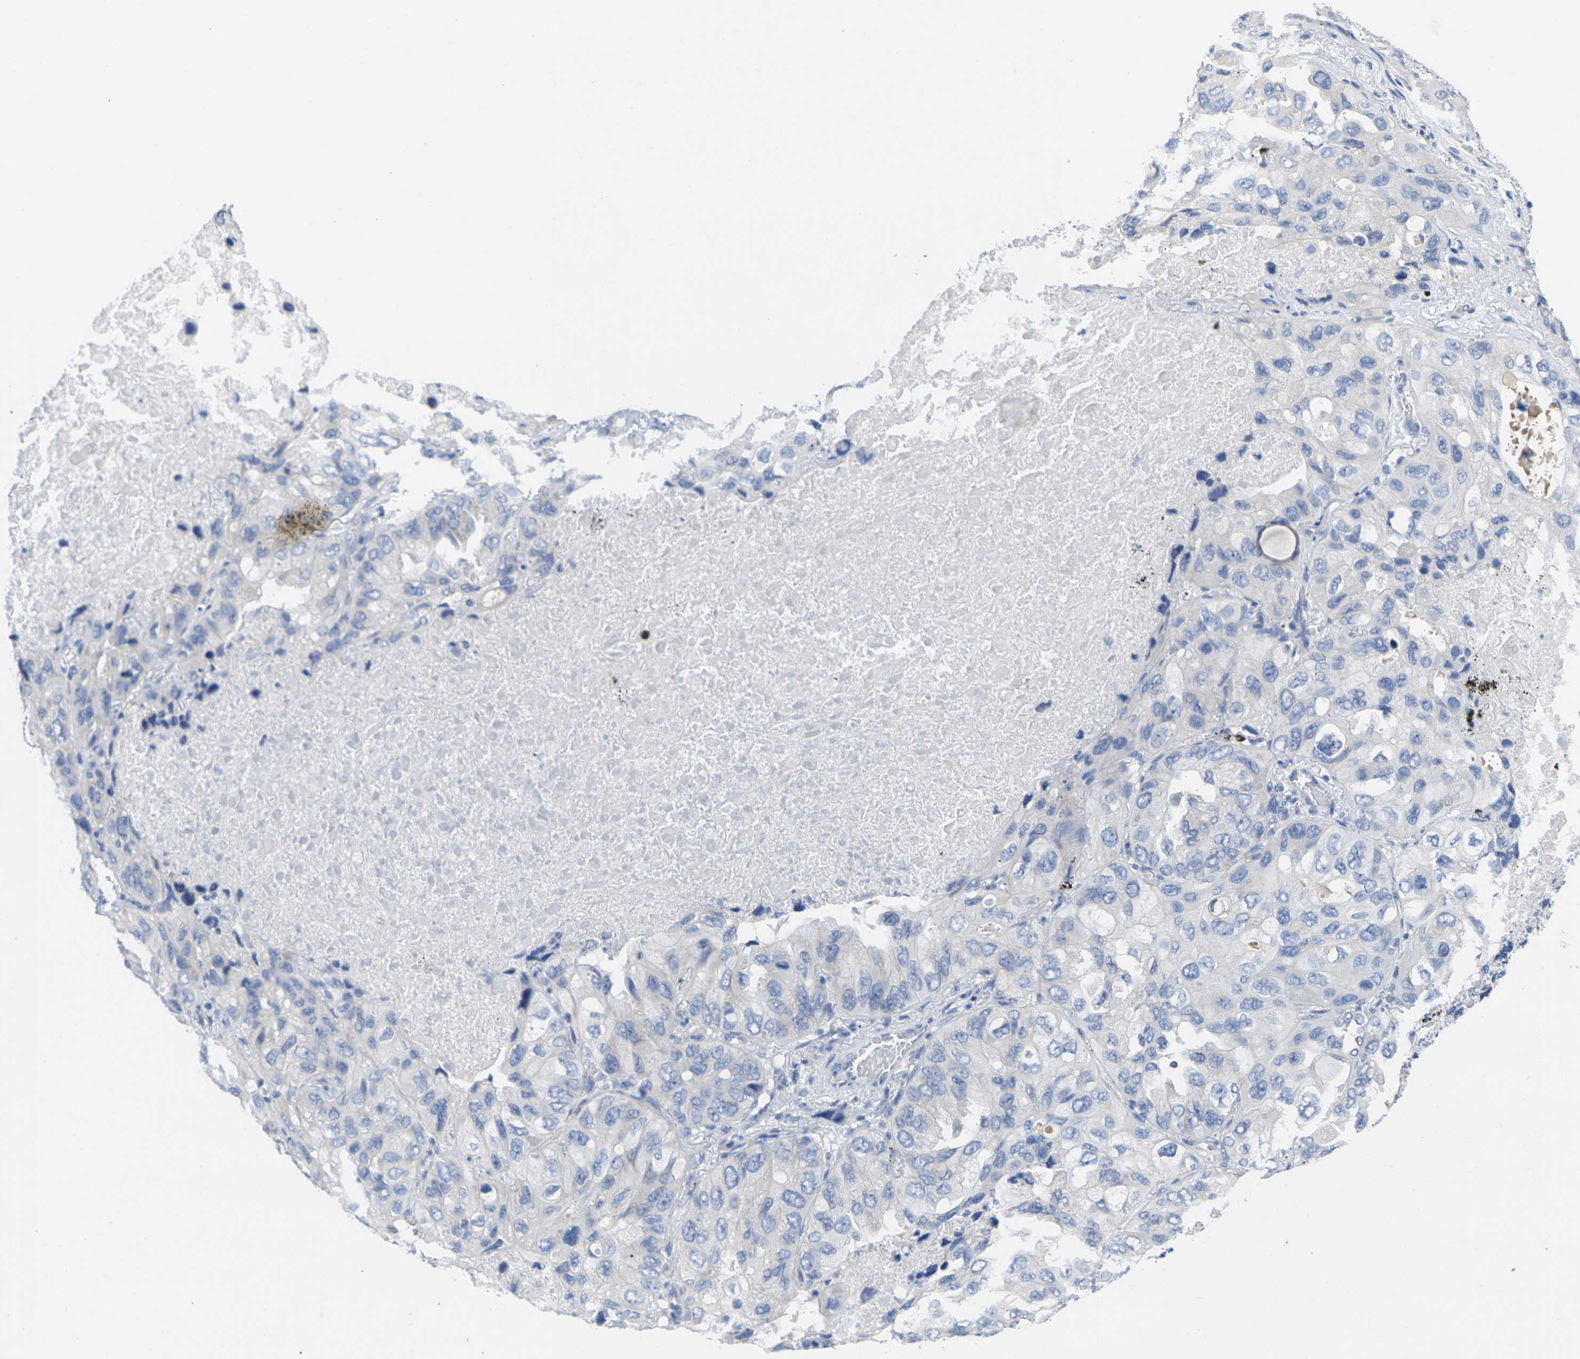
{"staining": {"intensity": "negative", "quantity": "none", "location": "none"}, "tissue": "lung cancer", "cell_type": "Tumor cells", "image_type": "cancer", "snomed": [{"axis": "morphology", "description": "Squamous cell carcinoma, NOS"}, {"axis": "topography", "description": "Lung"}], "caption": "Histopathology image shows no protein expression in tumor cells of lung cancer (squamous cell carcinoma) tissue.", "gene": "TNNI3", "patient": {"sex": "female", "age": 73}}